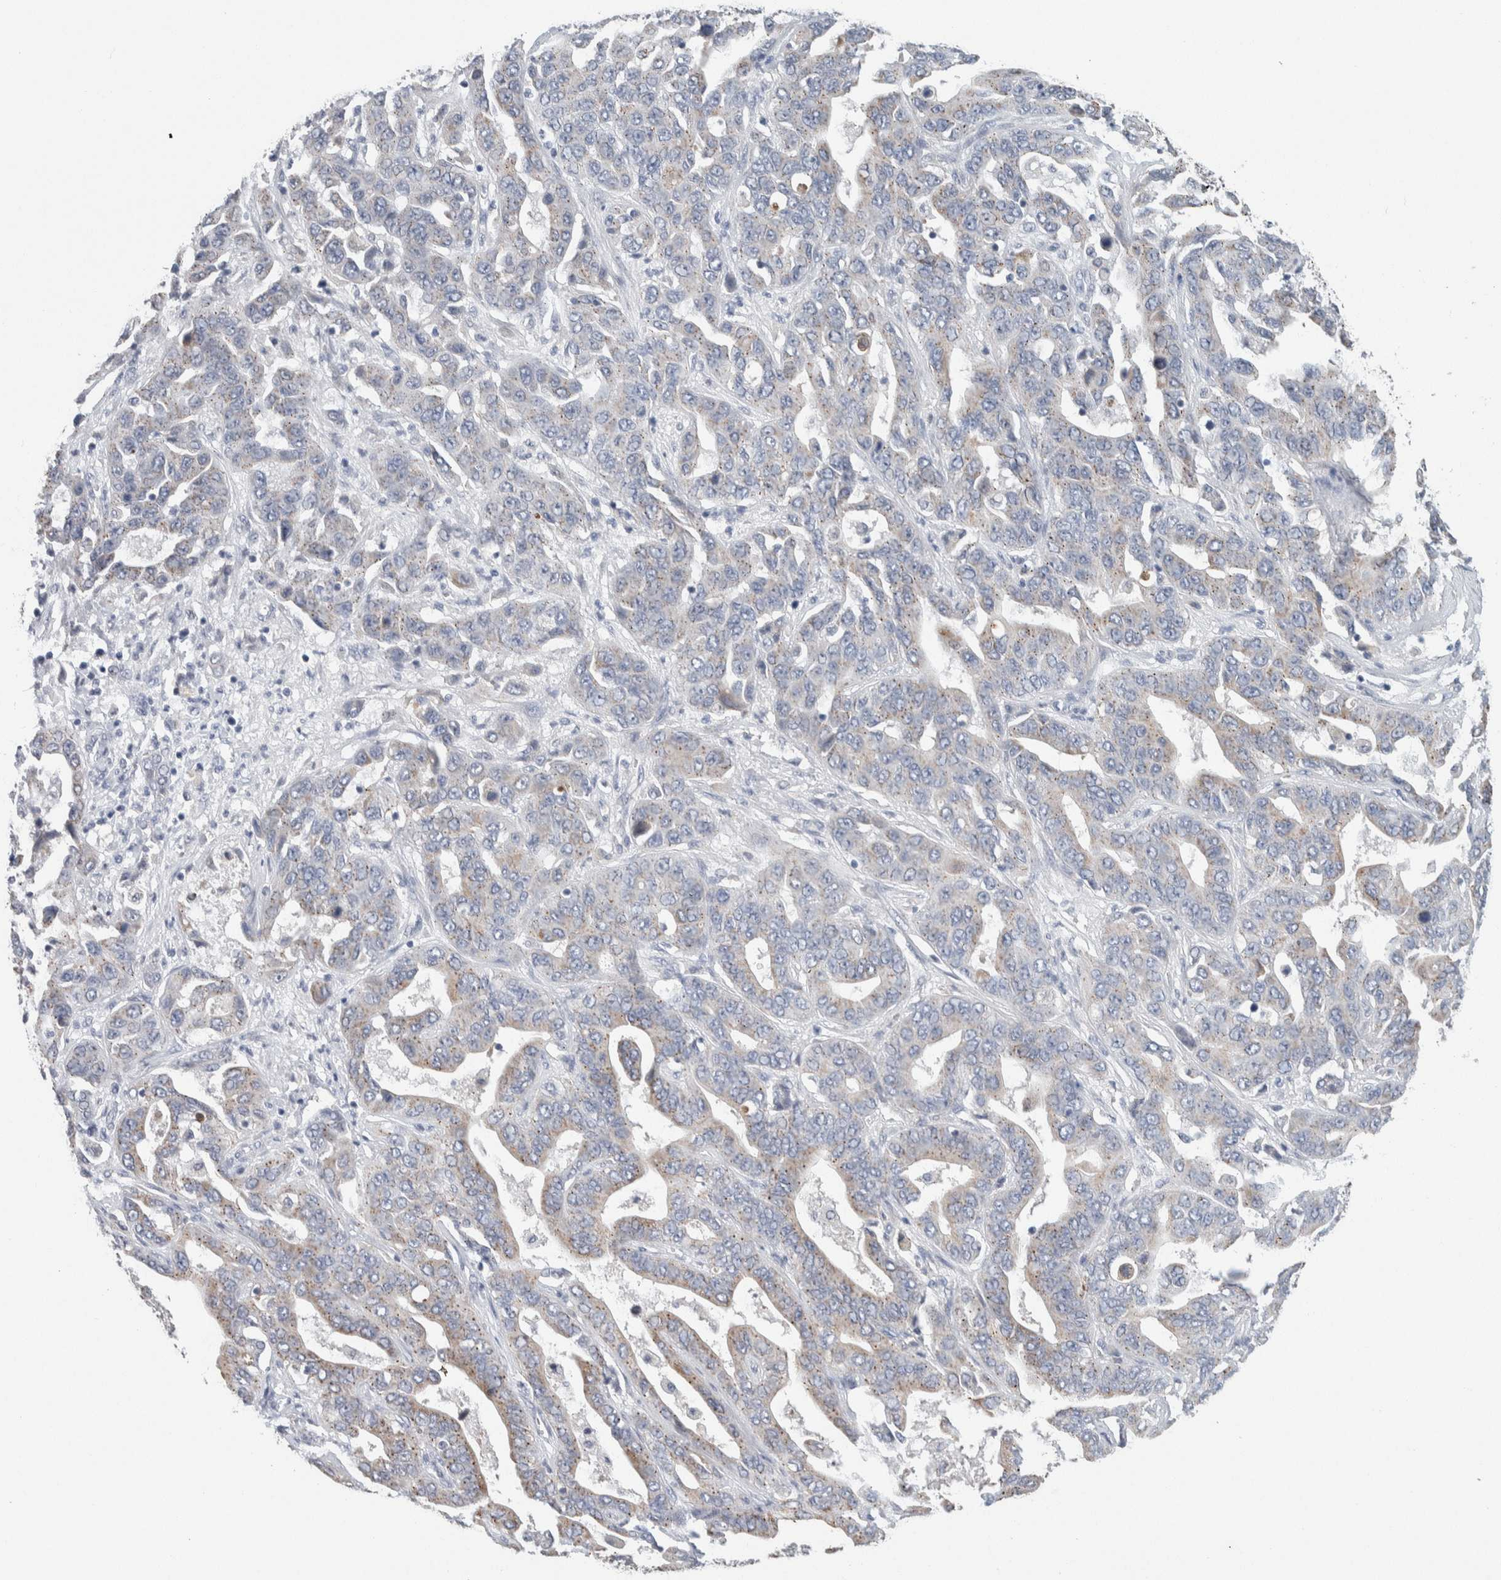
{"staining": {"intensity": "weak", "quantity": "25%-75%", "location": "cytoplasmic/membranous"}, "tissue": "liver cancer", "cell_type": "Tumor cells", "image_type": "cancer", "snomed": [{"axis": "morphology", "description": "Cholangiocarcinoma"}, {"axis": "topography", "description": "Liver"}], "caption": "The immunohistochemical stain highlights weak cytoplasmic/membranous positivity in tumor cells of liver cancer tissue. (DAB IHC, brown staining for protein, blue staining for nuclei).", "gene": "SCN2A", "patient": {"sex": "female", "age": 52}}